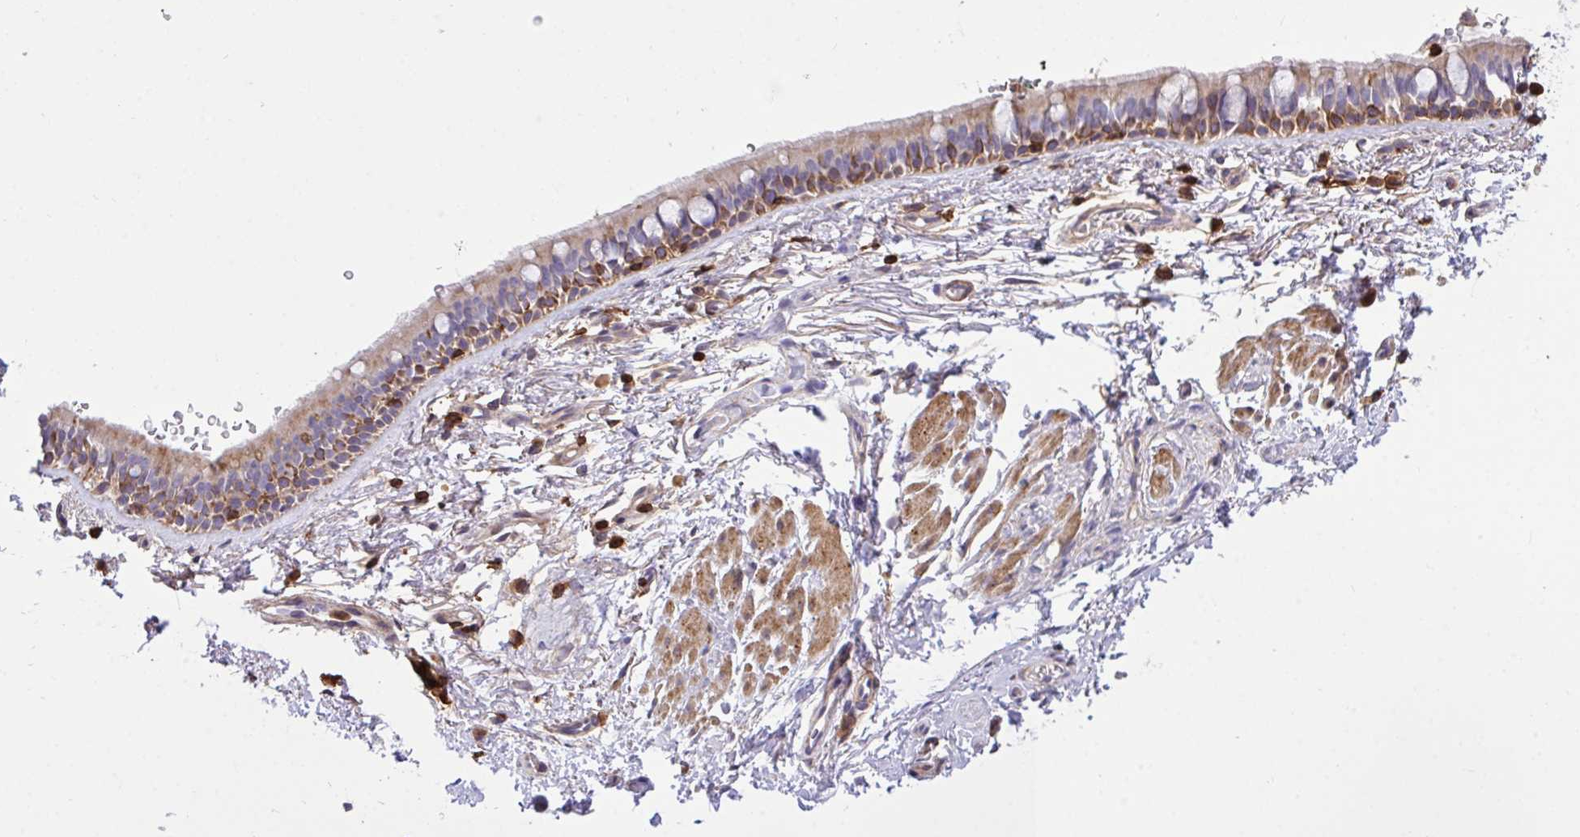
{"staining": {"intensity": "strong", "quantity": "<25%", "location": "cytoplasmic/membranous"}, "tissue": "bronchus", "cell_type": "Respiratory epithelial cells", "image_type": "normal", "snomed": [{"axis": "morphology", "description": "Normal tissue, NOS"}, {"axis": "topography", "description": "Lymph node"}, {"axis": "topography", "description": "Cartilage tissue"}, {"axis": "topography", "description": "Bronchus"}], "caption": "High-magnification brightfield microscopy of unremarkable bronchus stained with DAB (brown) and counterstained with hematoxylin (blue). respiratory epithelial cells exhibit strong cytoplasmic/membranous staining is appreciated in about<25% of cells.", "gene": "ERI1", "patient": {"sex": "female", "age": 70}}